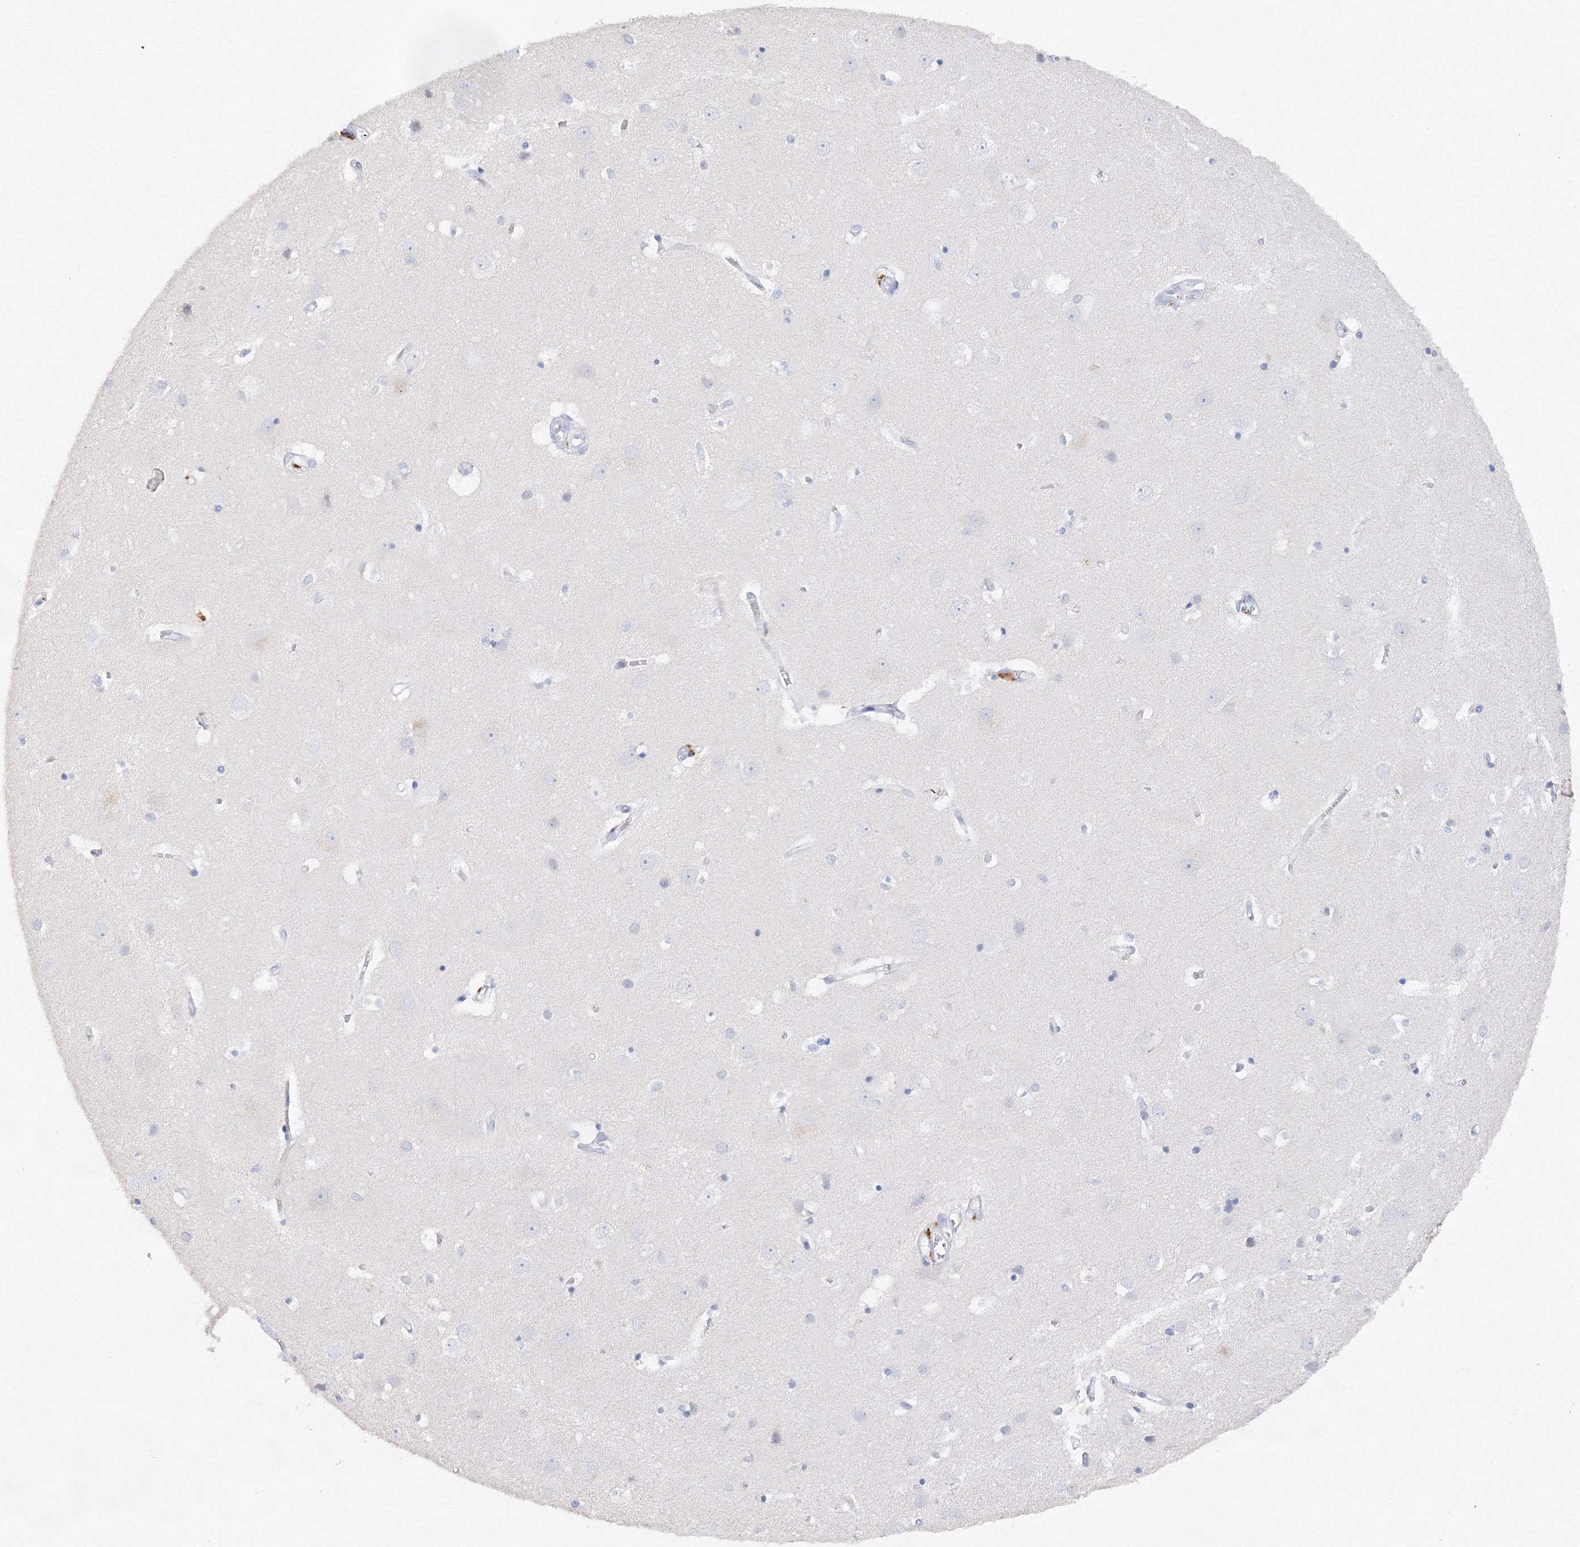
{"staining": {"intensity": "weak", "quantity": "25%-75%", "location": "cytoplasmic/membranous"}, "tissue": "cerebral cortex", "cell_type": "Endothelial cells", "image_type": "normal", "snomed": [{"axis": "morphology", "description": "Normal tissue, NOS"}, {"axis": "topography", "description": "Cerebral cortex"}], "caption": "An immunohistochemistry (IHC) micrograph of normal tissue is shown. Protein staining in brown highlights weak cytoplasmic/membranous positivity in cerebral cortex within endothelial cells. (DAB (3,3'-diaminobenzidine) IHC, brown staining for protein, blue staining for nuclei).", "gene": "TAMM41", "patient": {"sex": "male", "age": 54}}